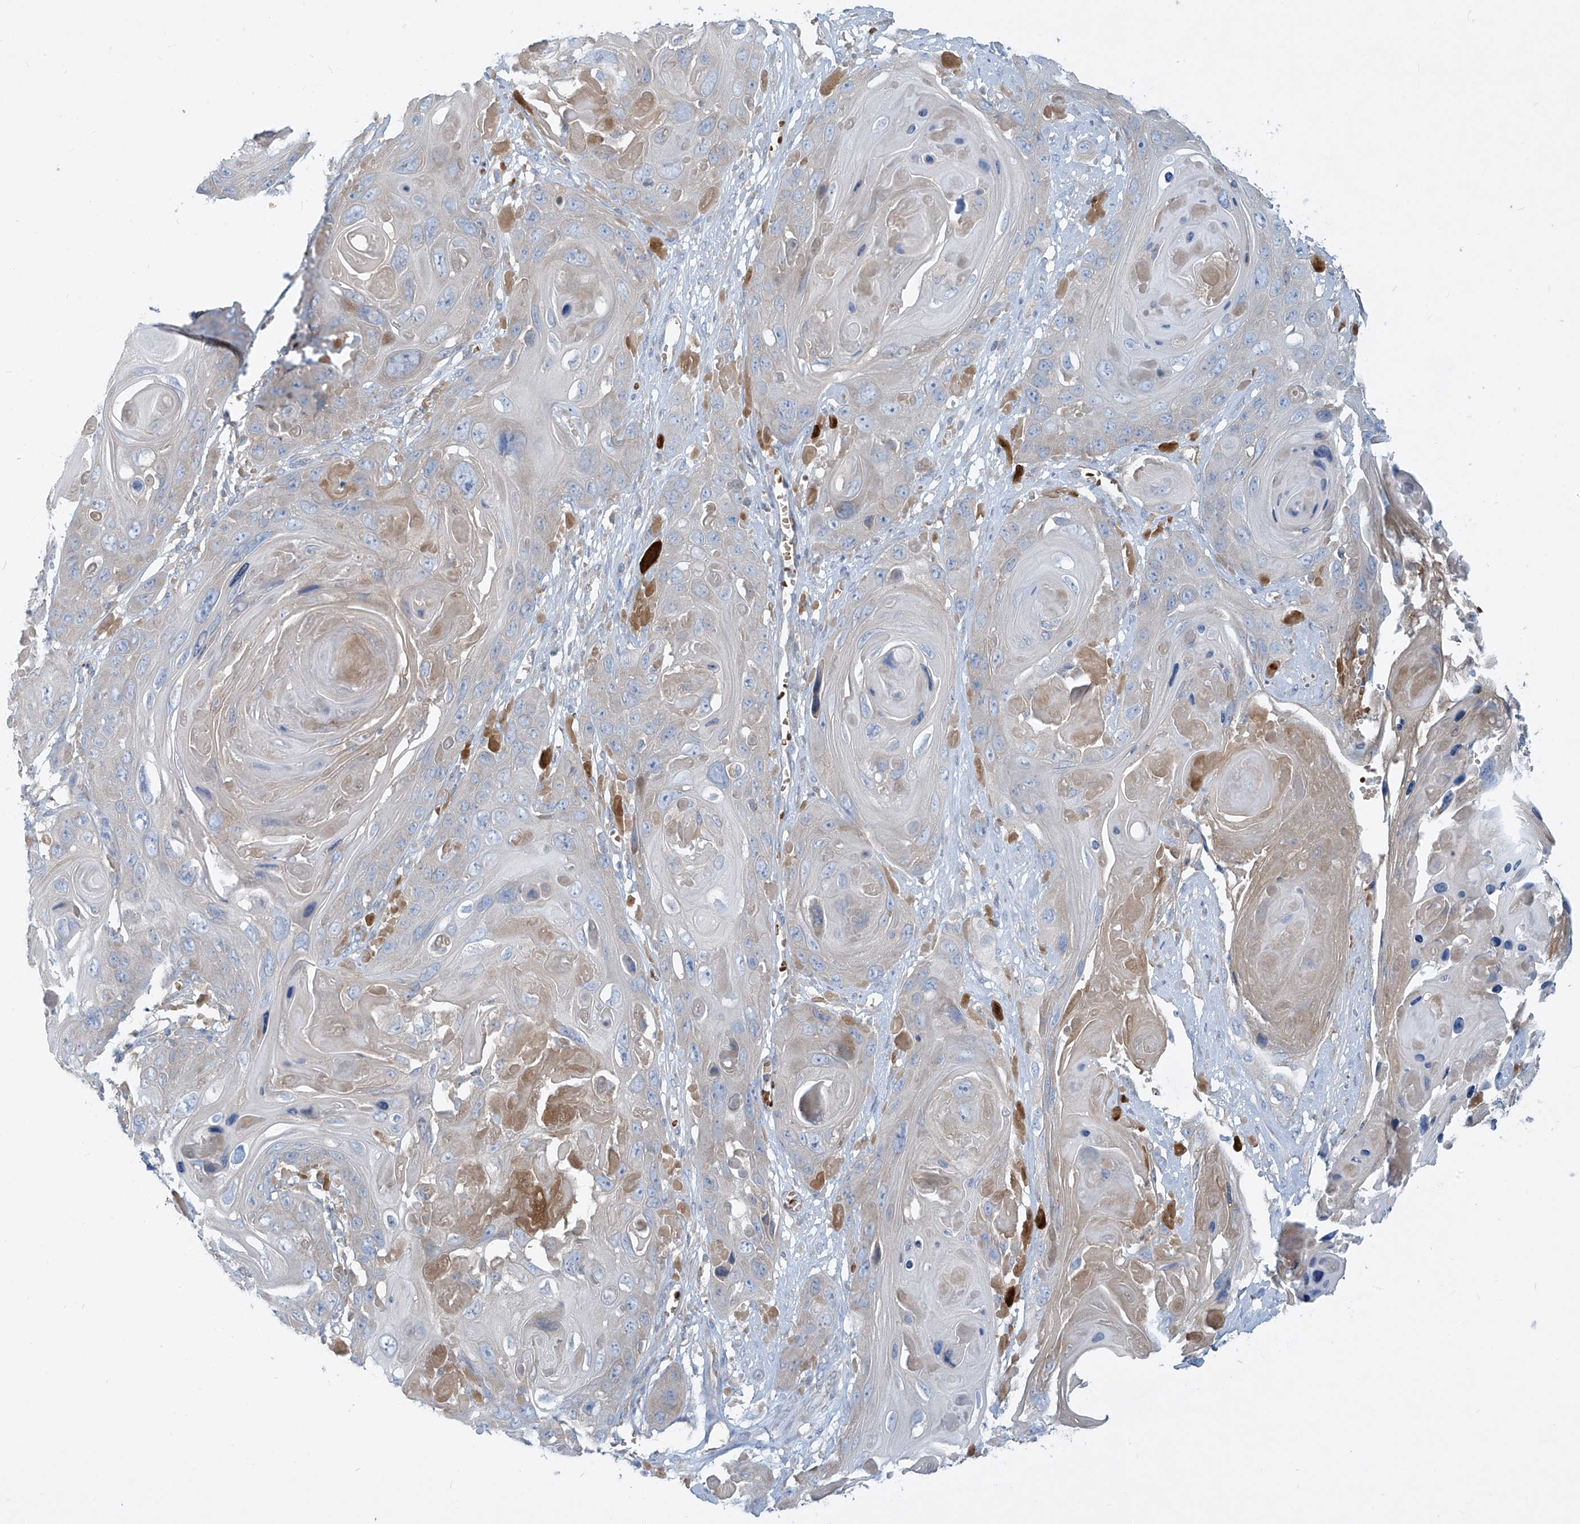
{"staining": {"intensity": "negative", "quantity": "none", "location": "none"}, "tissue": "skin cancer", "cell_type": "Tumor cells", "image_type": "cancer", "snomed": [{"axis": "morphology", "description": "Squamous cell carcinoma, NOS"}, {"axis": "topography", "description": "Skin"}], "caption": "High power microscopy micrograph of an immunohistochemistry (IHC) image of skin cancer, revealing no significant staining in tumor cells.", "gene": "DGKQ", "patient": {"sex": "male", "age": 55}}